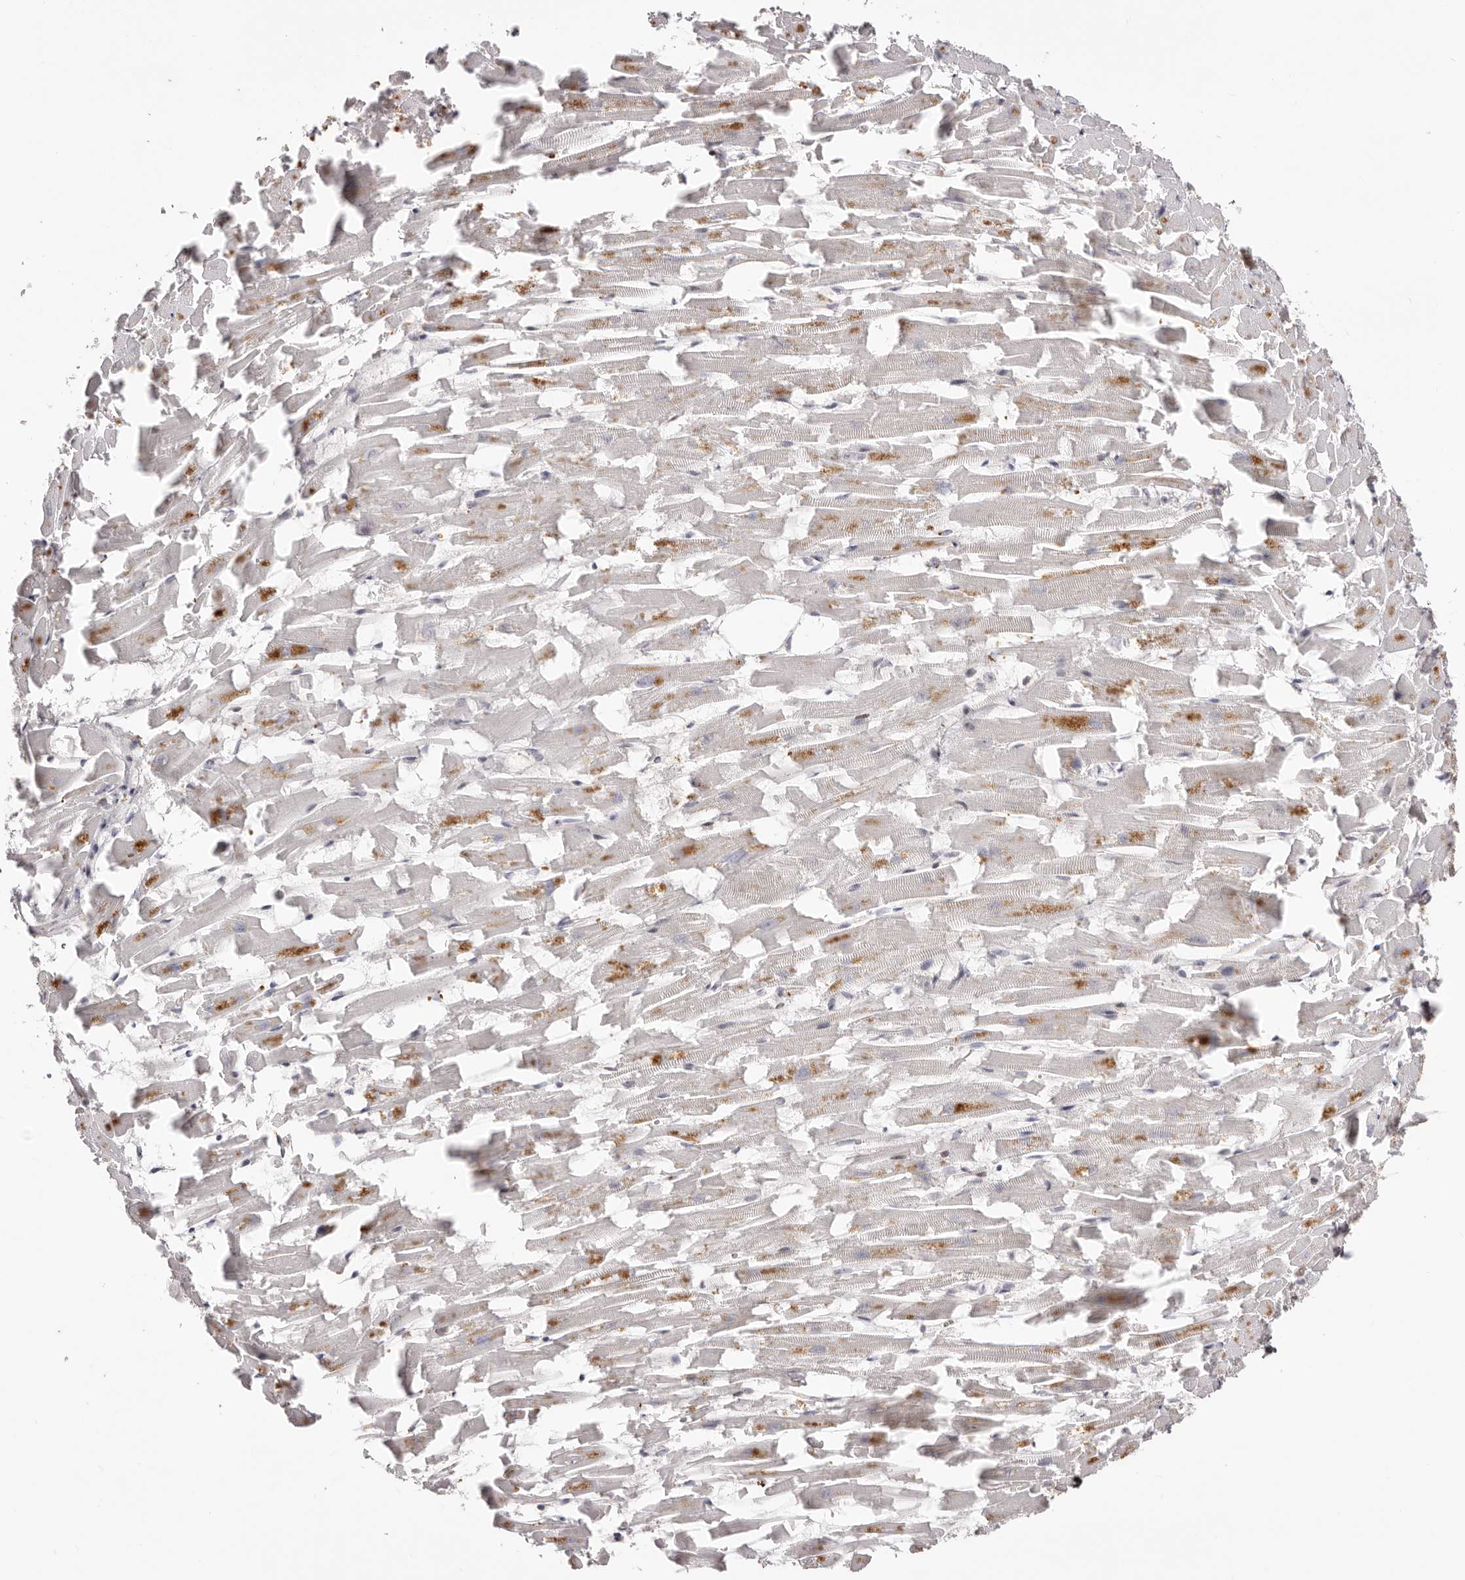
{"staining": {"intensity": "negative", "quantity": "none", "location": "none"}, "tissue": "heart muscle", "cell_type": "Cardiomyocytes", "image_type": "normal", "snomed": [{"axis": "morphology", "description": "Normal tissue, NOS"}, {"axis": "topography", "description": "Heart"}], "caption": "Heart muscle was stained to show a protein in brown. There is no significant expression in cardiomyocytes. (Stains: DAB immunohistochemistry with hematoxylin counter stain, Microscopy: brightfield microscopy at high magnification).", "gene": "MICAL2", "patient": {"sex": "female", "age": 64}}